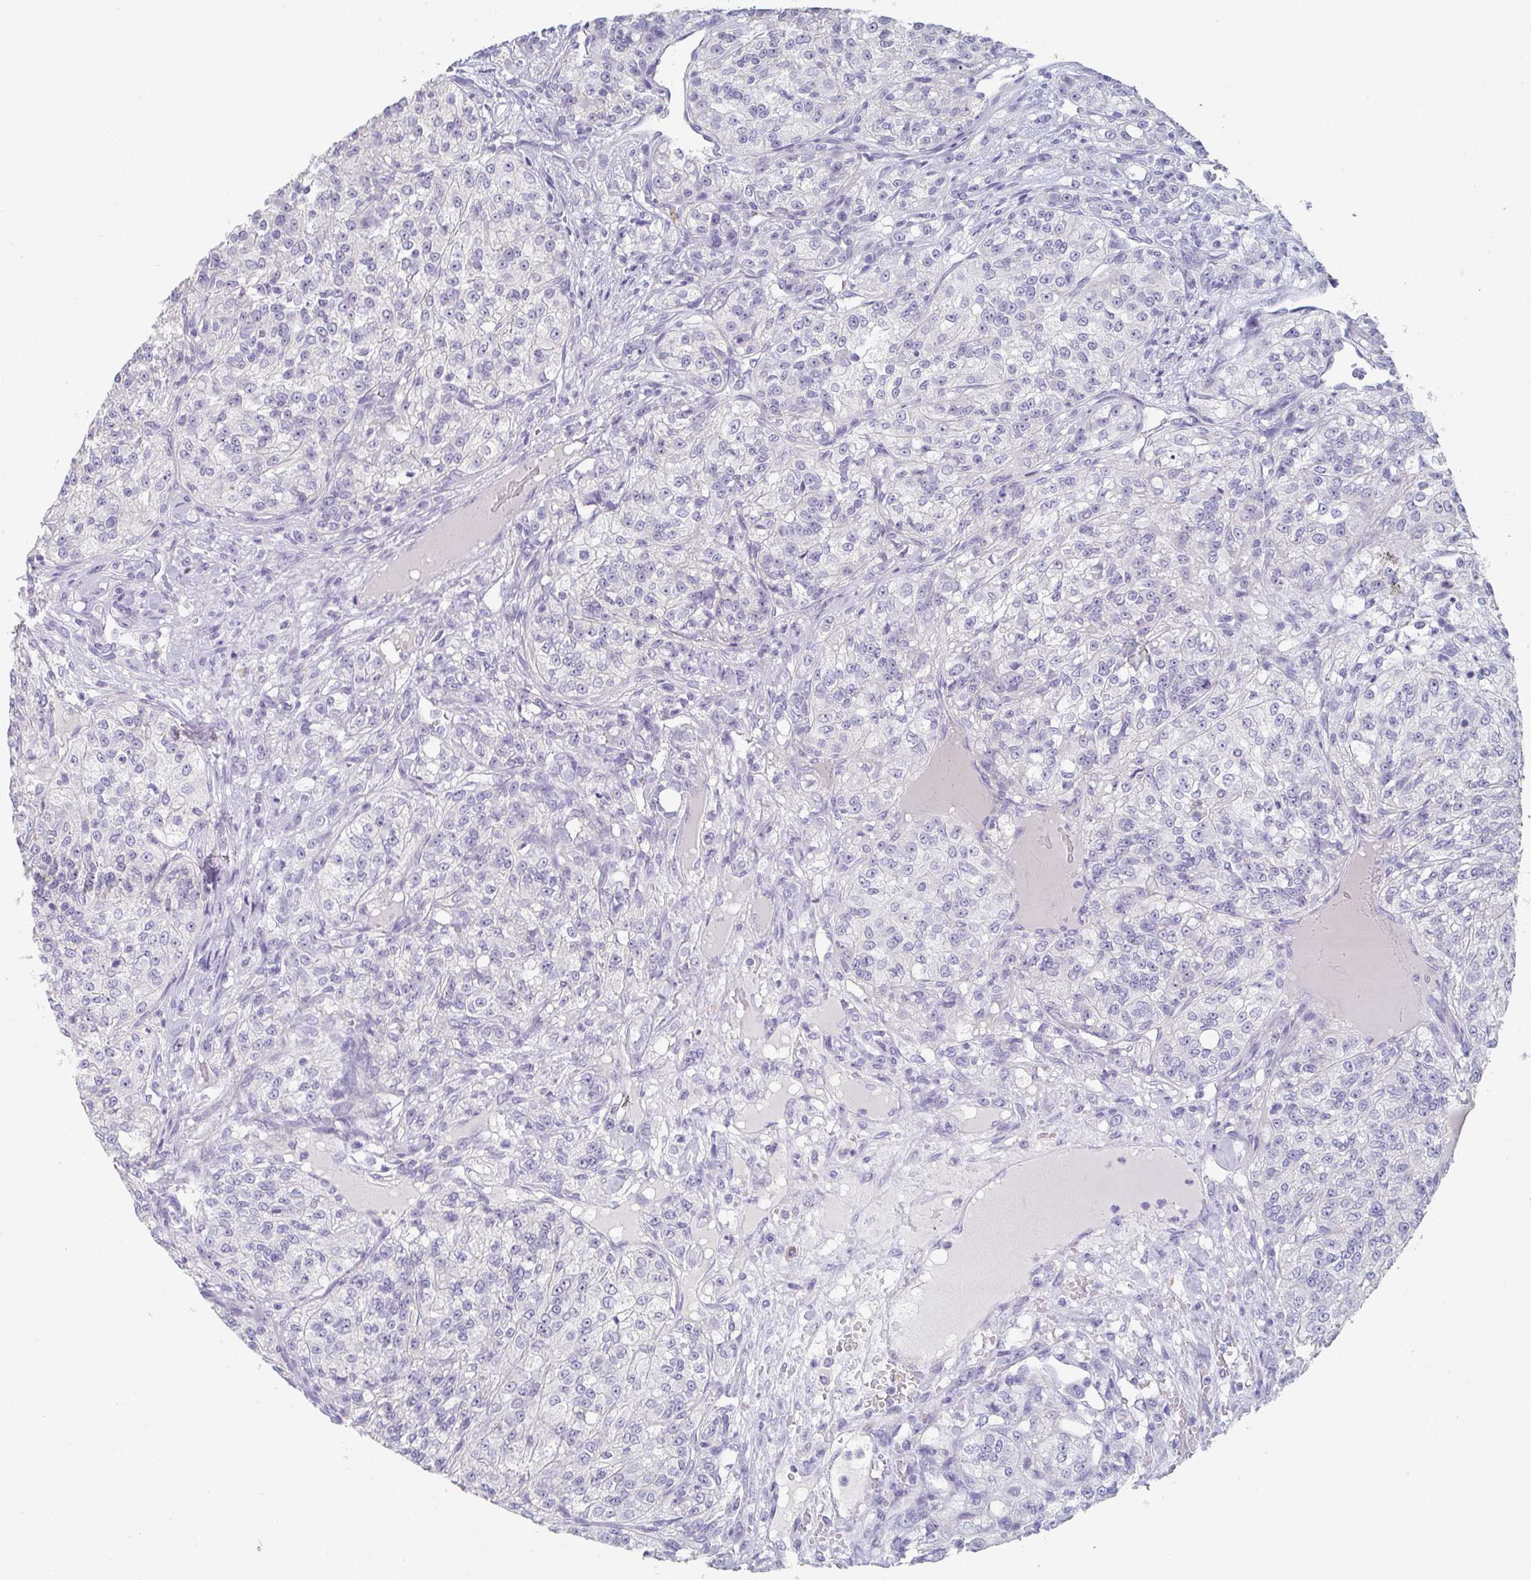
{"staining": {"intensity": "negative", "quantity": "none", "location": "none"}, "tissue": "renal cancer", "cell_type": "Tumor cells", "image_type": "cancer", "snomed": [{"axis": "morphology", "description": "Adenocarcinoma, NOS"}, {"axis": "topography", "description": "Kidney"}], "caption": "Immunohistochemistry of renal cancer exhibits no staining in tumor cells. (DAB (3,3'-diaminobenzidine) IHC, high magnification).", "gene": "NOXRED1", "patient": {"sex": "female", "age": 63}}